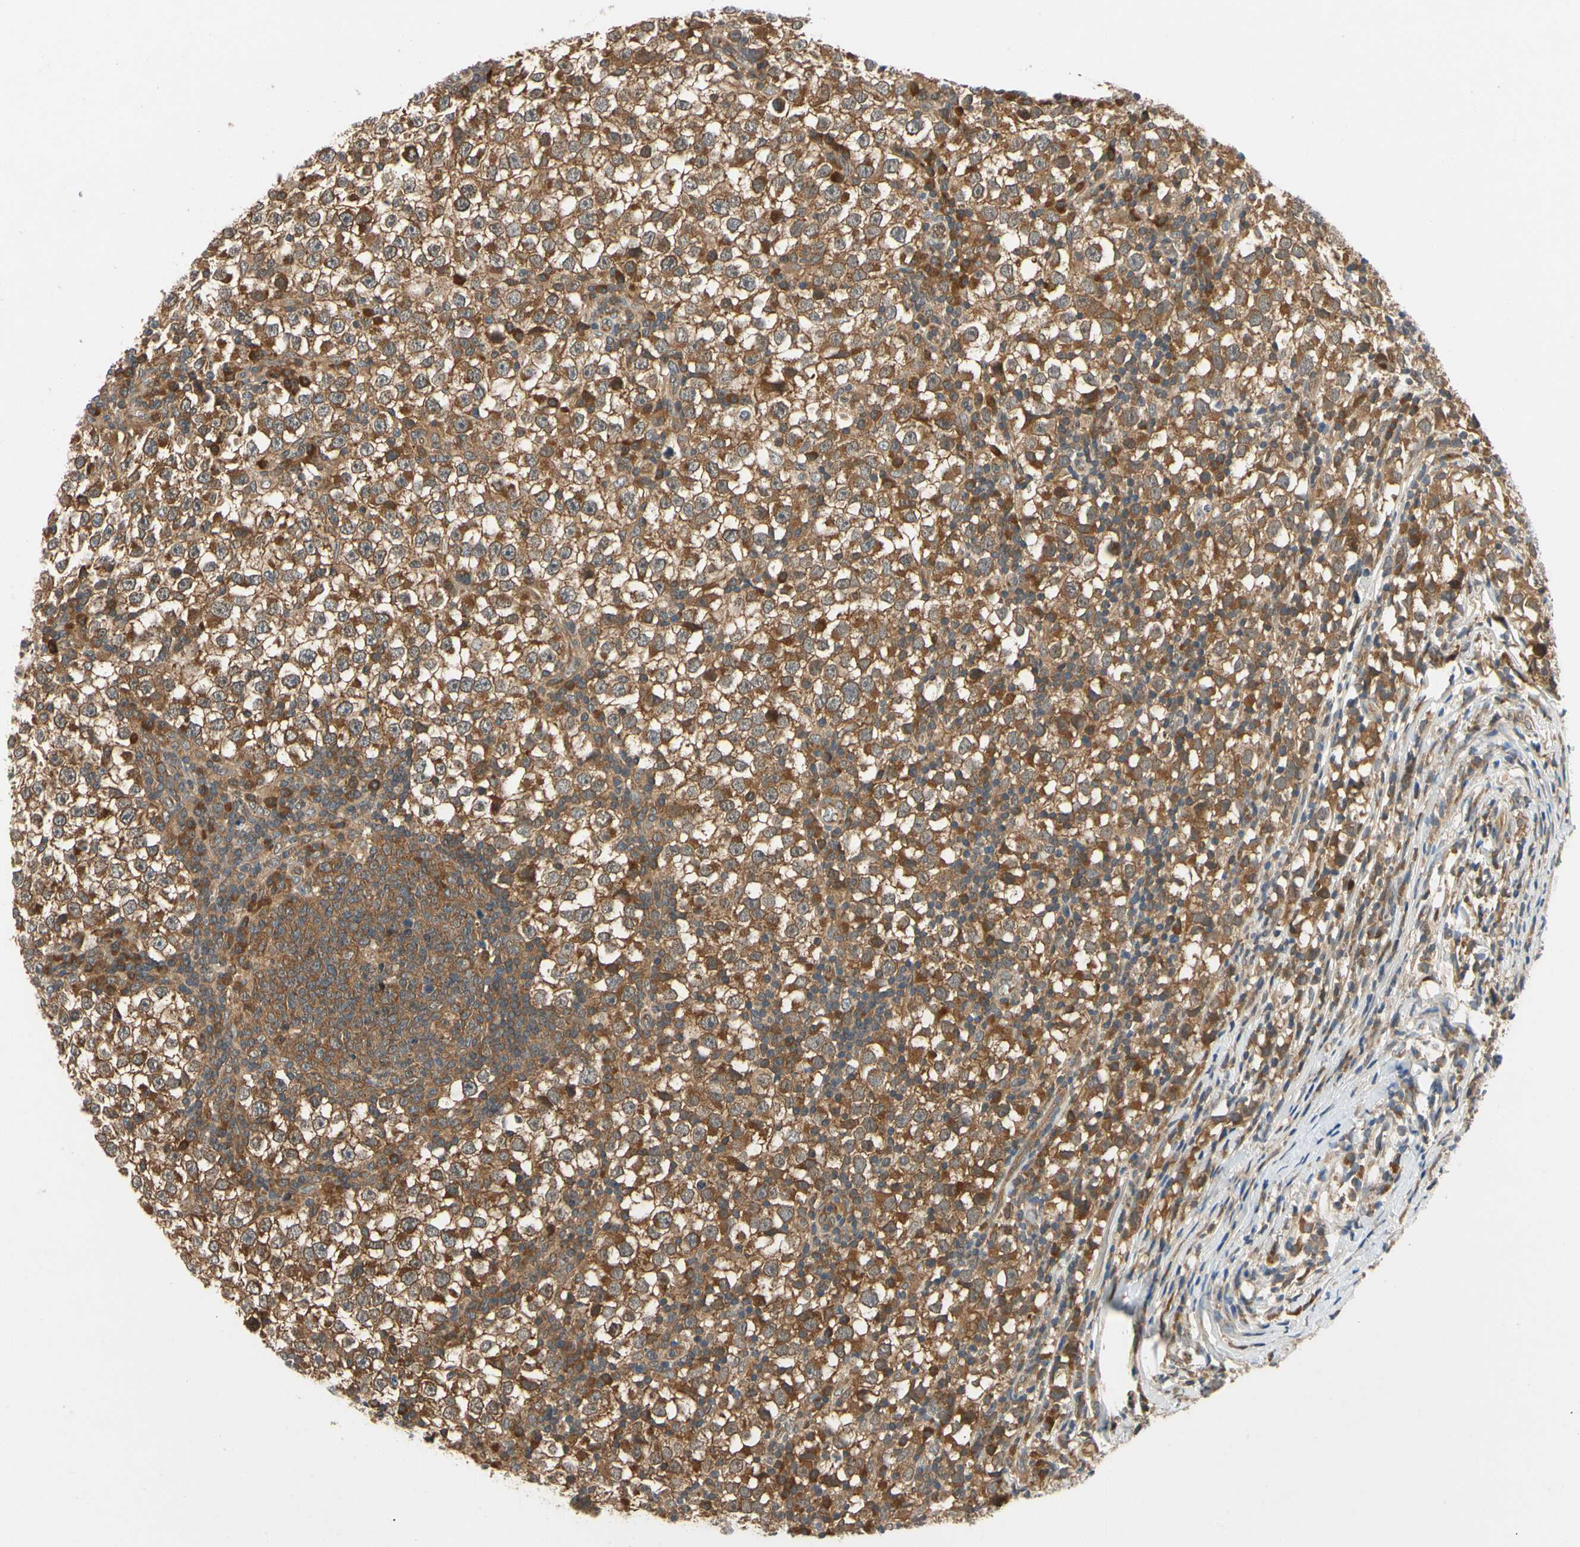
{"staining": {"intensity": "strong", "quantity": ">75%", "location": "cytoplasmic/membranous"}, "tissue": "testis cancer", "cell_type": "Tumor cells", "image_type": "cancer", "snomed": [{"axis": "morphology", "description": "Seminoma, NOS"}, {"axis": "topography", "description": "Testis"}], "caption": "A high amount of strong cytoplasmic/membranous expression is seen in about >75% of tumor cells in seminoma (testis) tissue.", "gene": "TDRP", "patient": {"sex": "male", "age": 65}}